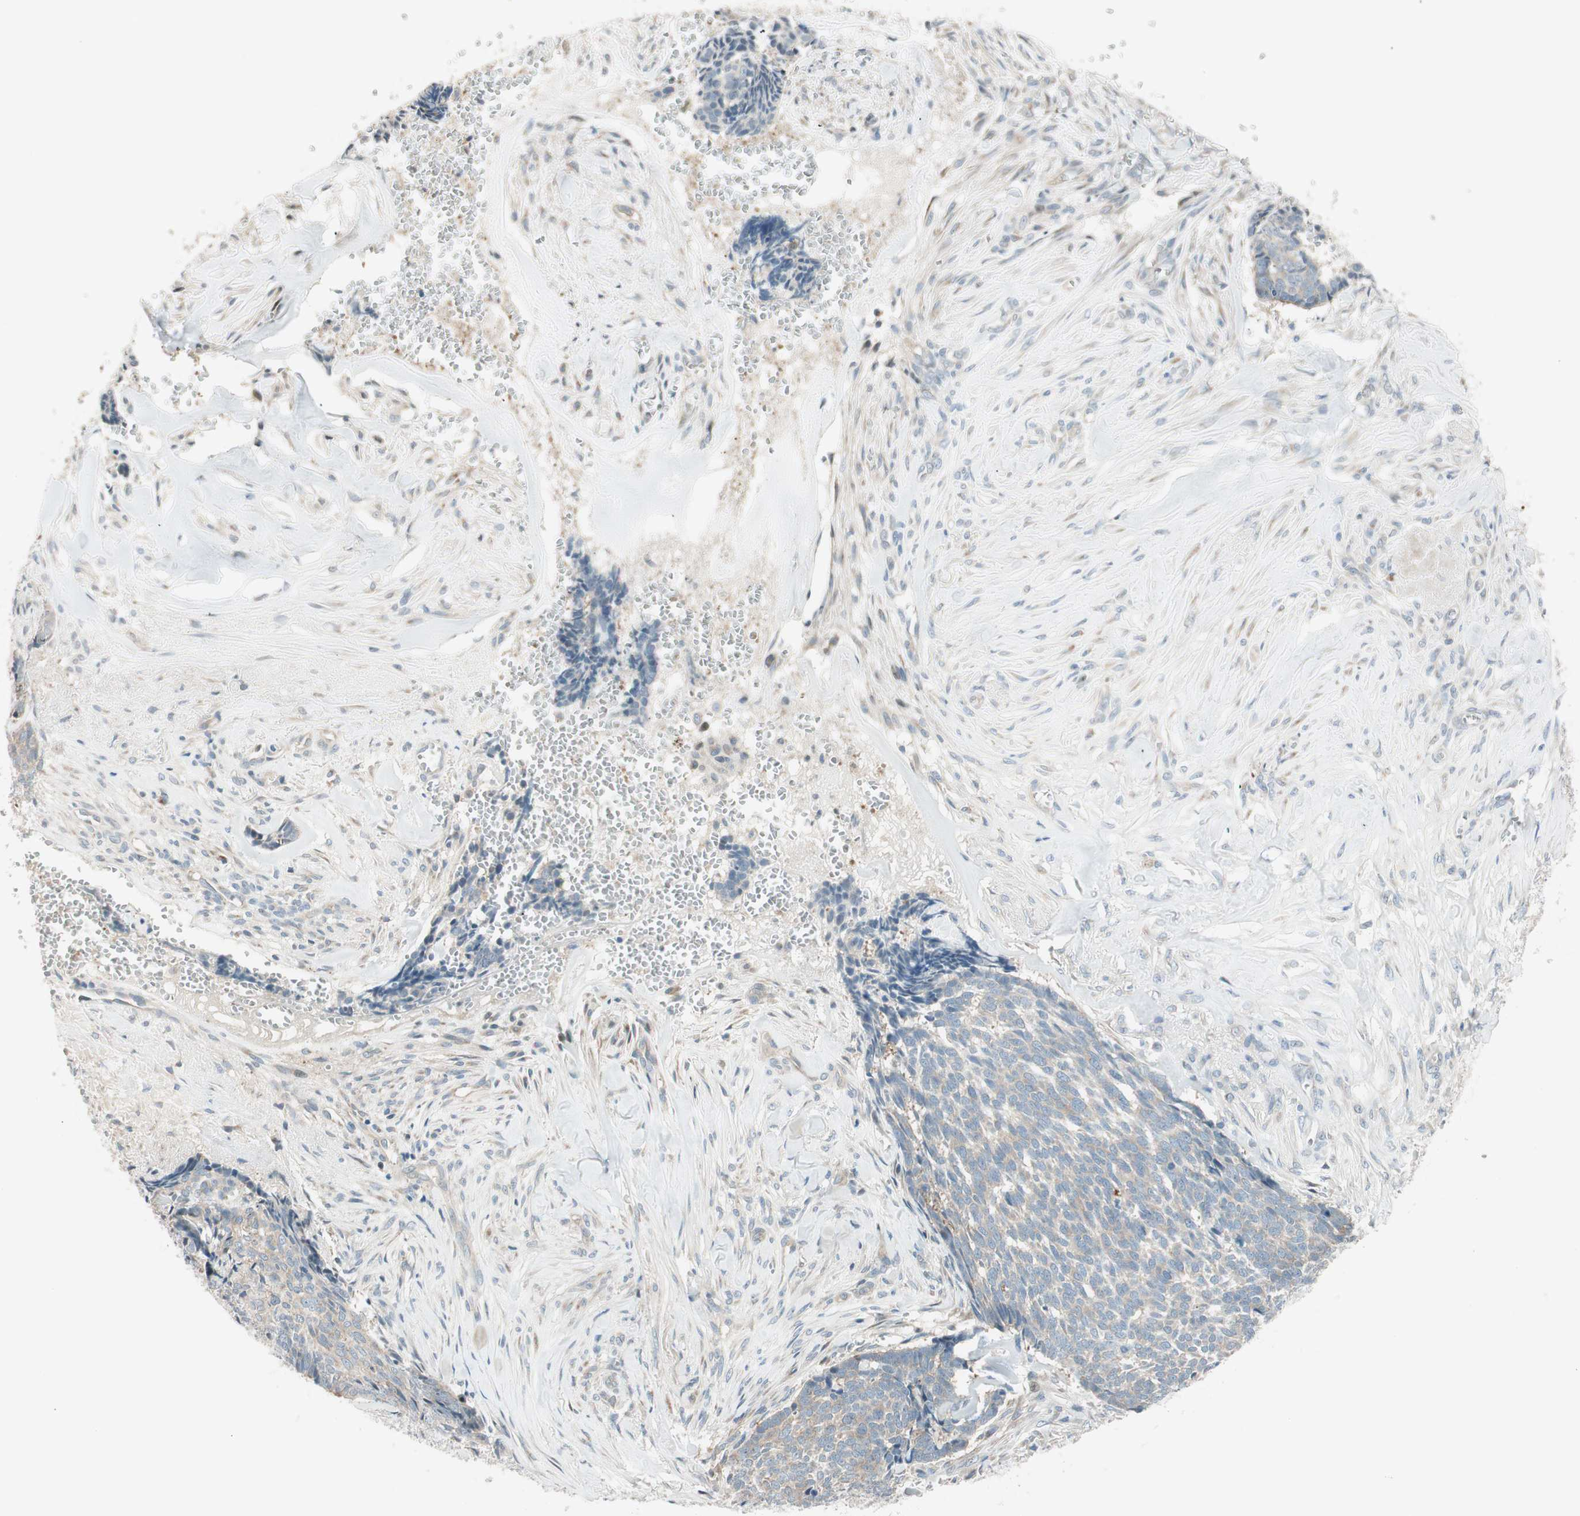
{"staining": {"intensity": "weak", "quantity": ">75%", "location": "cytoplasmic/membranous"}, "tissue": "skin cancer", "cell_type": "Tumor cells", "image_type": "cancer", "snomed": [{"axis": "morphology", "description": "Basal cell carcinoma"}, {"axis": "topography", "description": "Skin"}], "caption": "Immunohistochemical staining of basal cell carcinoma (skin) exhibits low levels of weak cytoplasmic/membranous protein expression in about >75% of tumor cells.", "gene": "CGRRF1", "patient": {"sex": "male", "age": 84}}